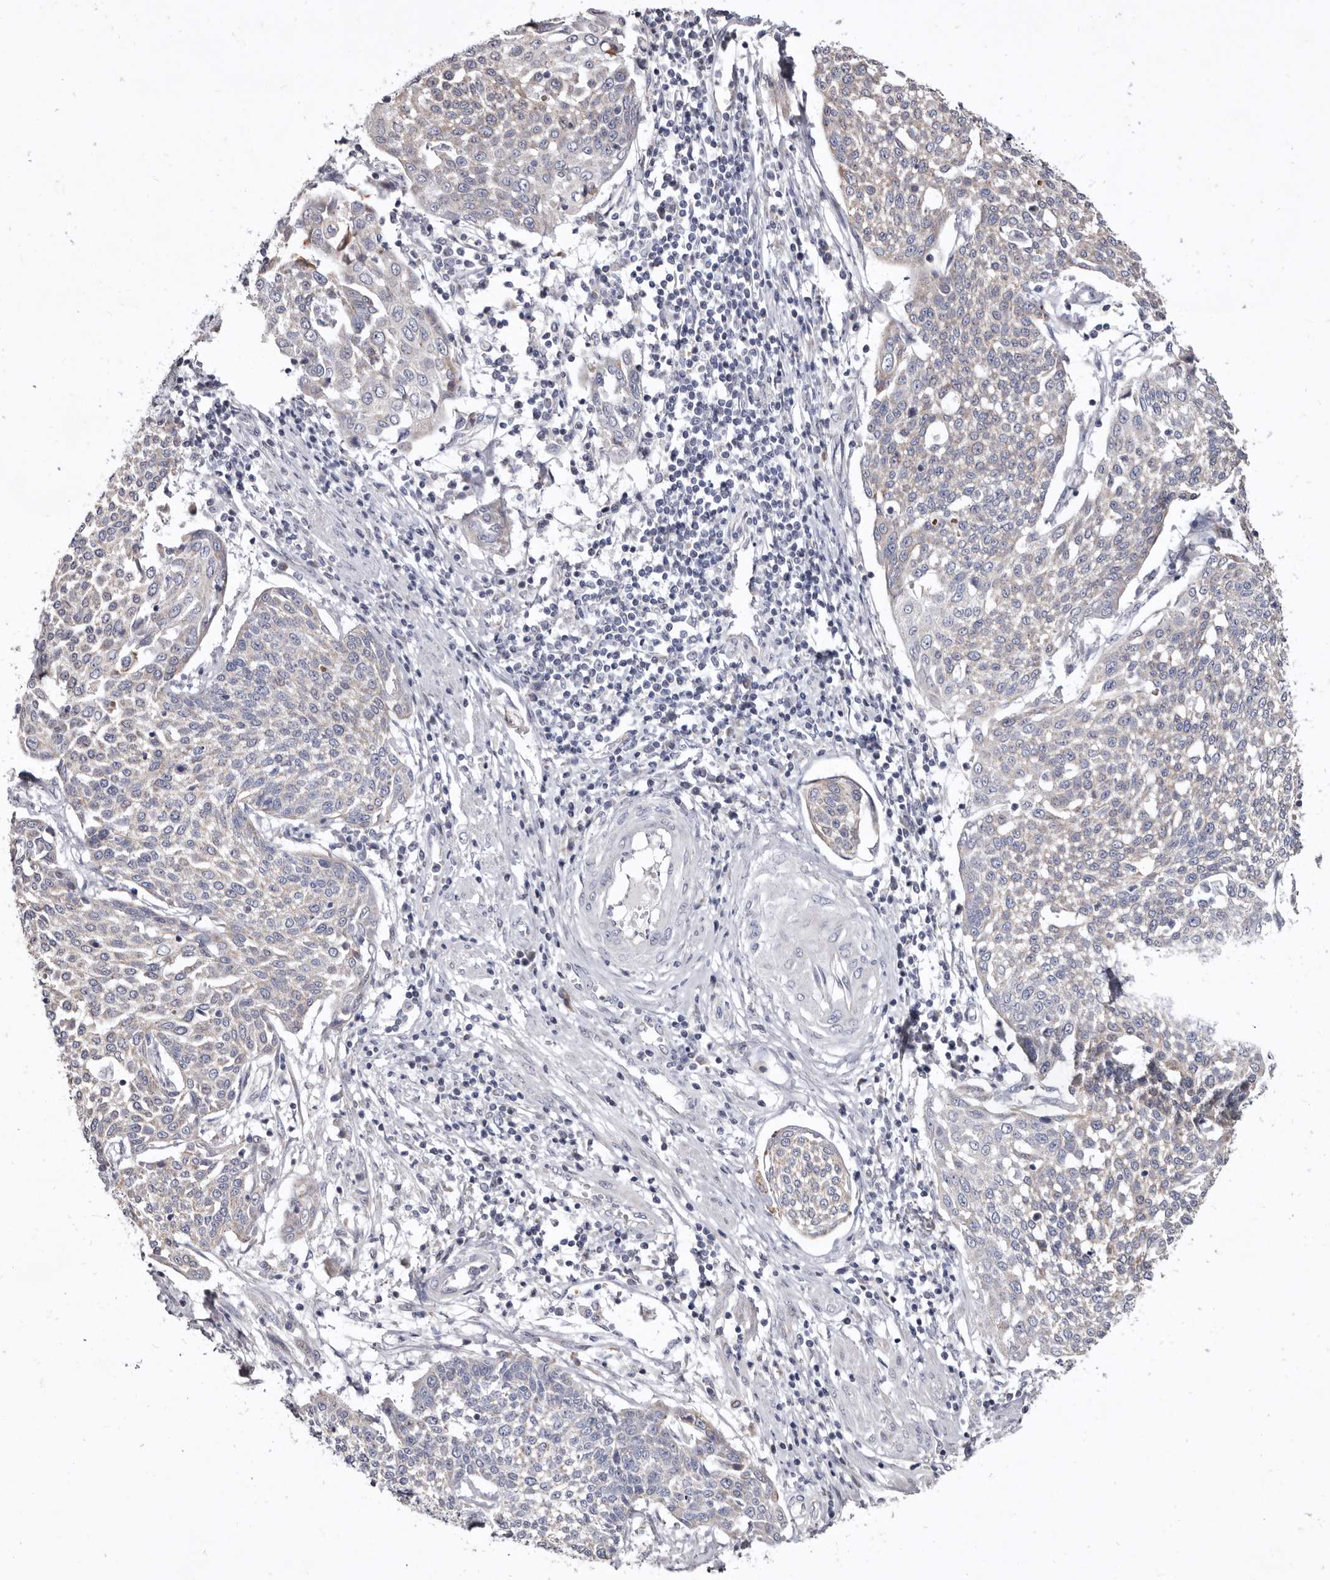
{"staining": {"intensity": "negative", "quantity": "none", "location": "none"}, "tissue": "cervical cancer", "cell_type": "Tumor cells", "image_type": "cancer", "snomed": [{"axis": "morphology", "description": "Squamous cell carcinoma, NOS"}, {"axis": "topography", "description": "Cervix"}], "caption": "Immunohistochemical staining of cervical cancer (squamous cell carcinoma) demonstrates no significant staining in tumor cells.", "gene": "CYP2E1", "patient": {"sex": "female", "age": 34}}